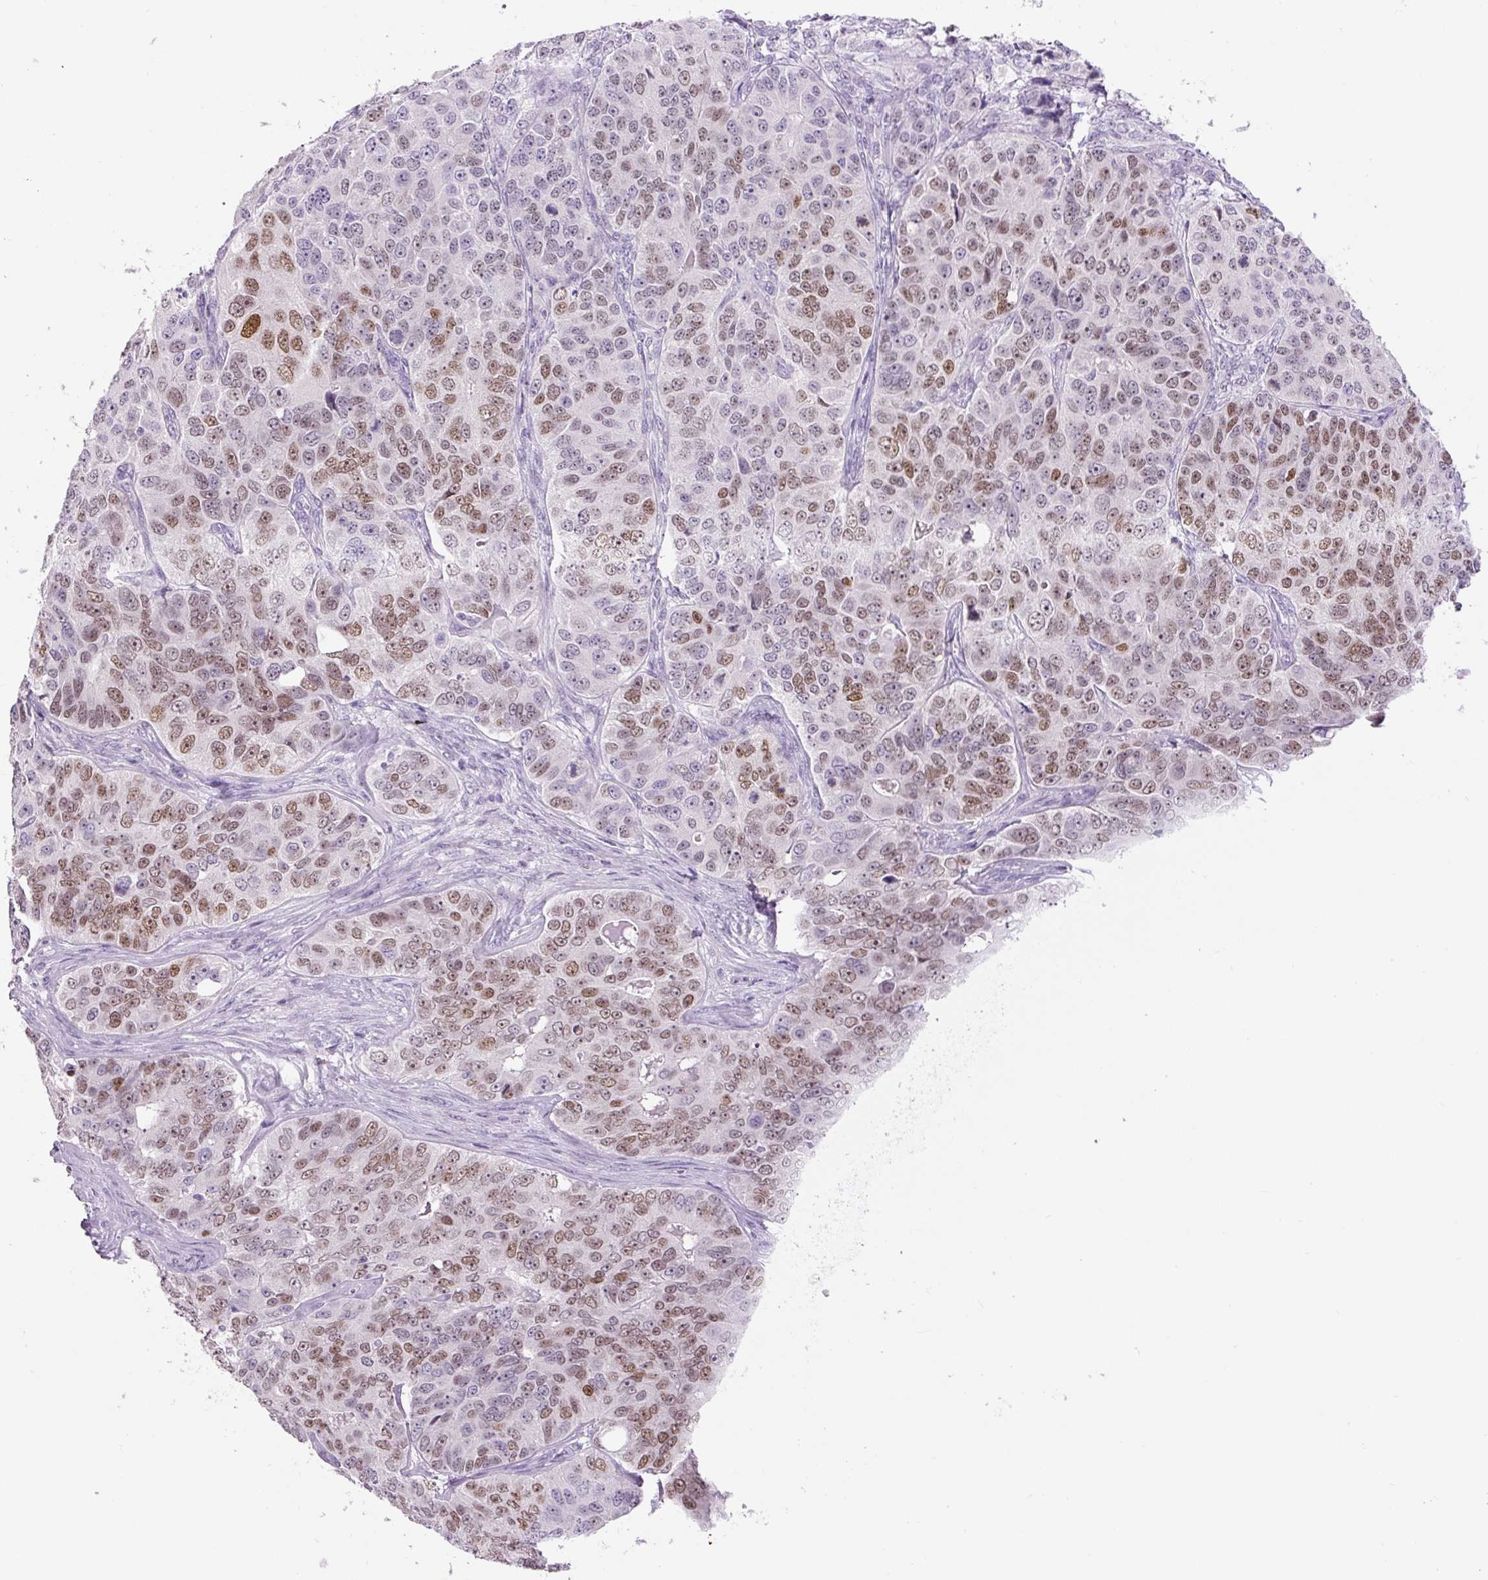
{"staining": {"intensity": "moderate", "quantity": "25%-75%", "location": "nuclear"}, "tissue": "ovarian cancer", "cell_type": "Tumor cells", "image_type": "cancer", "snomed": [{"axis": "morphology", "description": "Carcinoma, endometroid"}, {"axis": "topography", "description": "Ovary"}], "caption": "This is a photomicrograph of immunohistochemistry (IHC) staining of ovarian cancer (endometroid carcinoma), which shows moderate positivity in the nuclear of tumor cells.", "gene": "SIX1", "patient": {"sex": "female", "age": 51}}